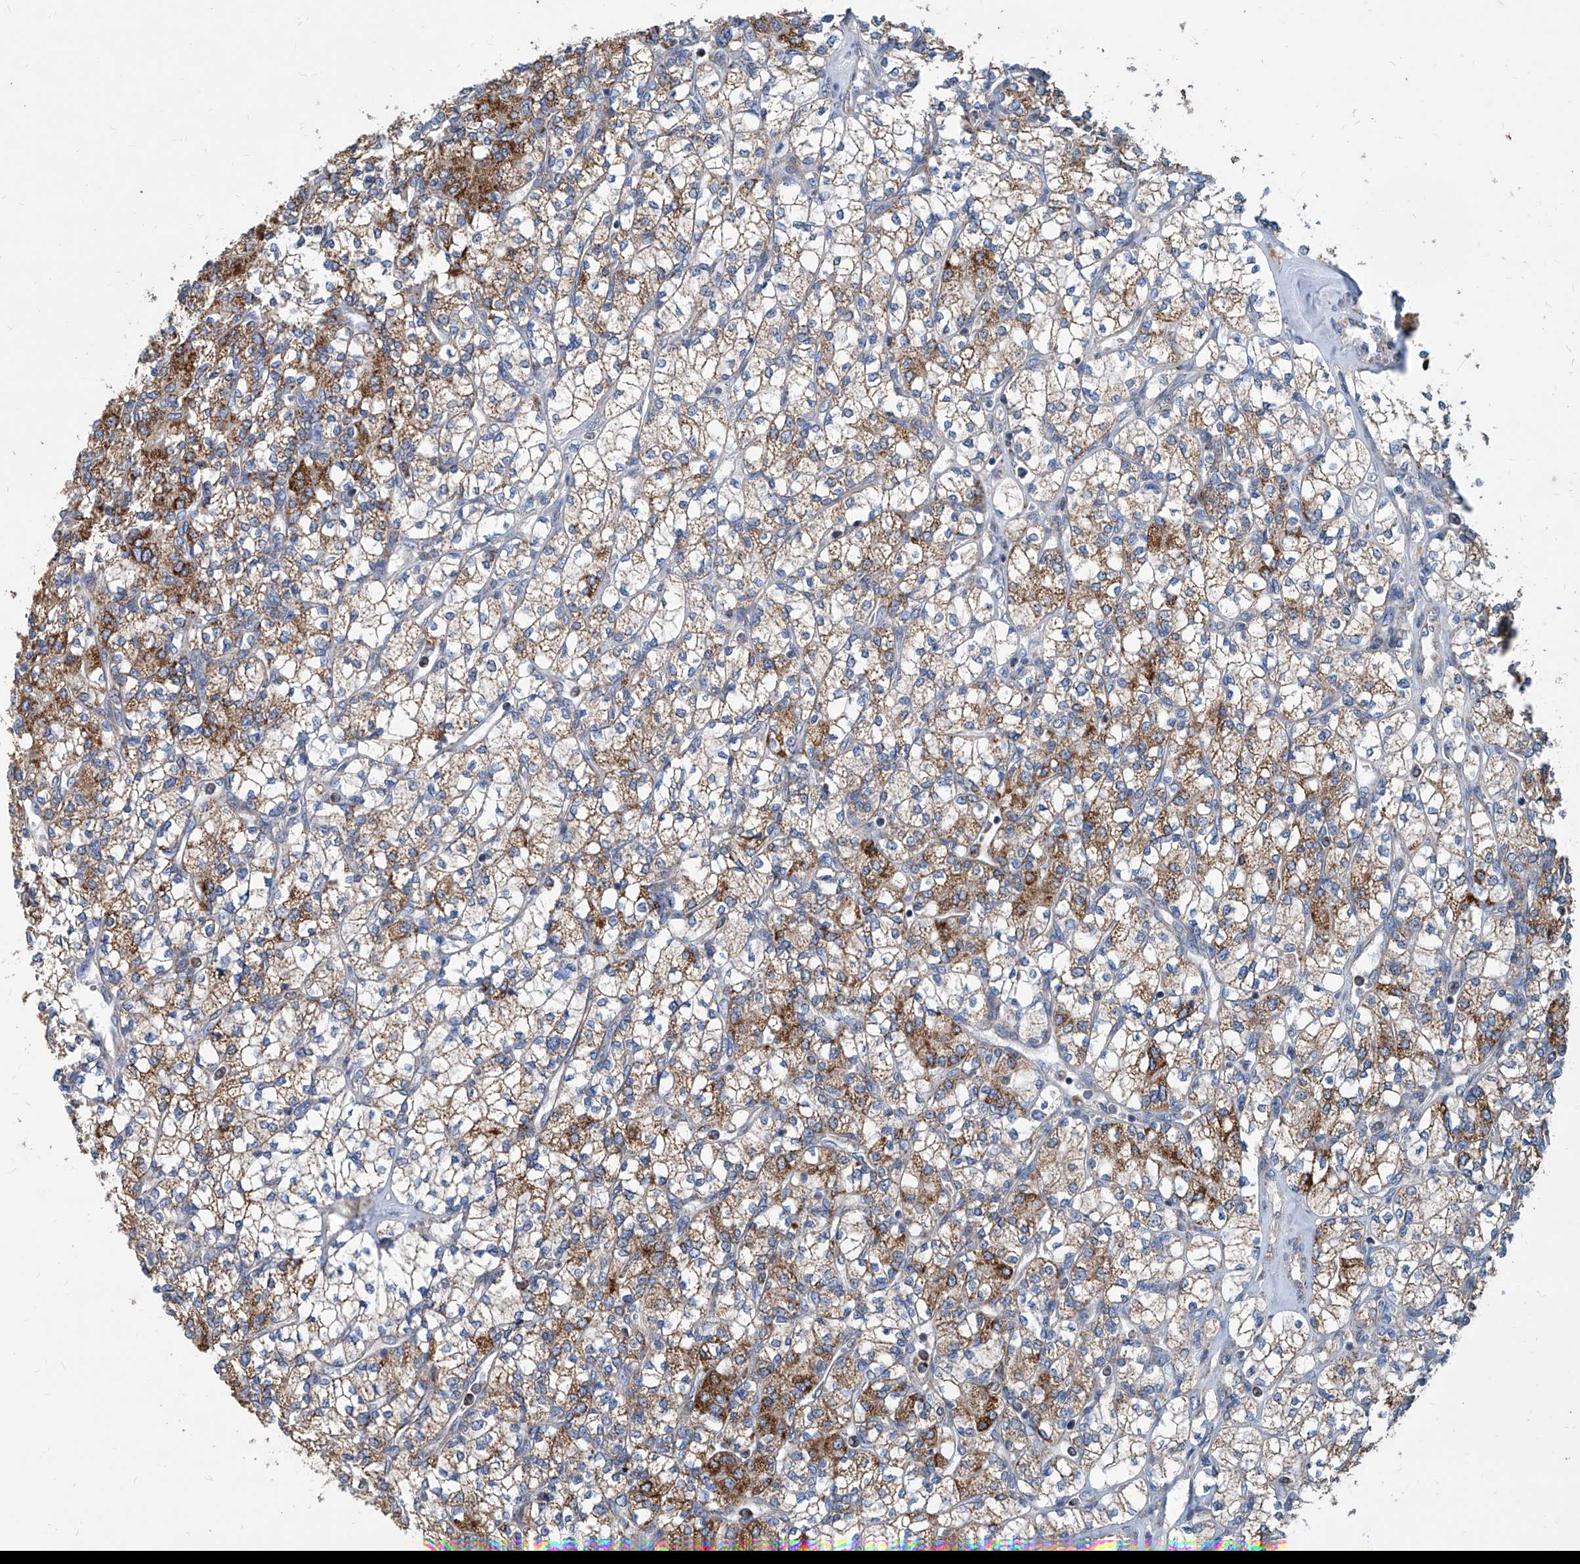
{"staining": {"intensity": "moderate", "quantity": ">75%", "location": "cytoplasmic/membranous"}, "tissue": "renal cancer", "cell_type": "Tumor cells", "image_type": "cancer", "snomed": [{"axis": "morphology", "description": "Adenocarcinoma, NOS"}, {"axis": "topography", "description": "Kidney"}], "caption": "Protein expression analysis of renal adenocarcinoma exhibits moderate cytoplasmic/membranous expression in approximately >75% of tumor cells.", "gene": "USP48", "patient": {"sex": "male", "age": 77}}